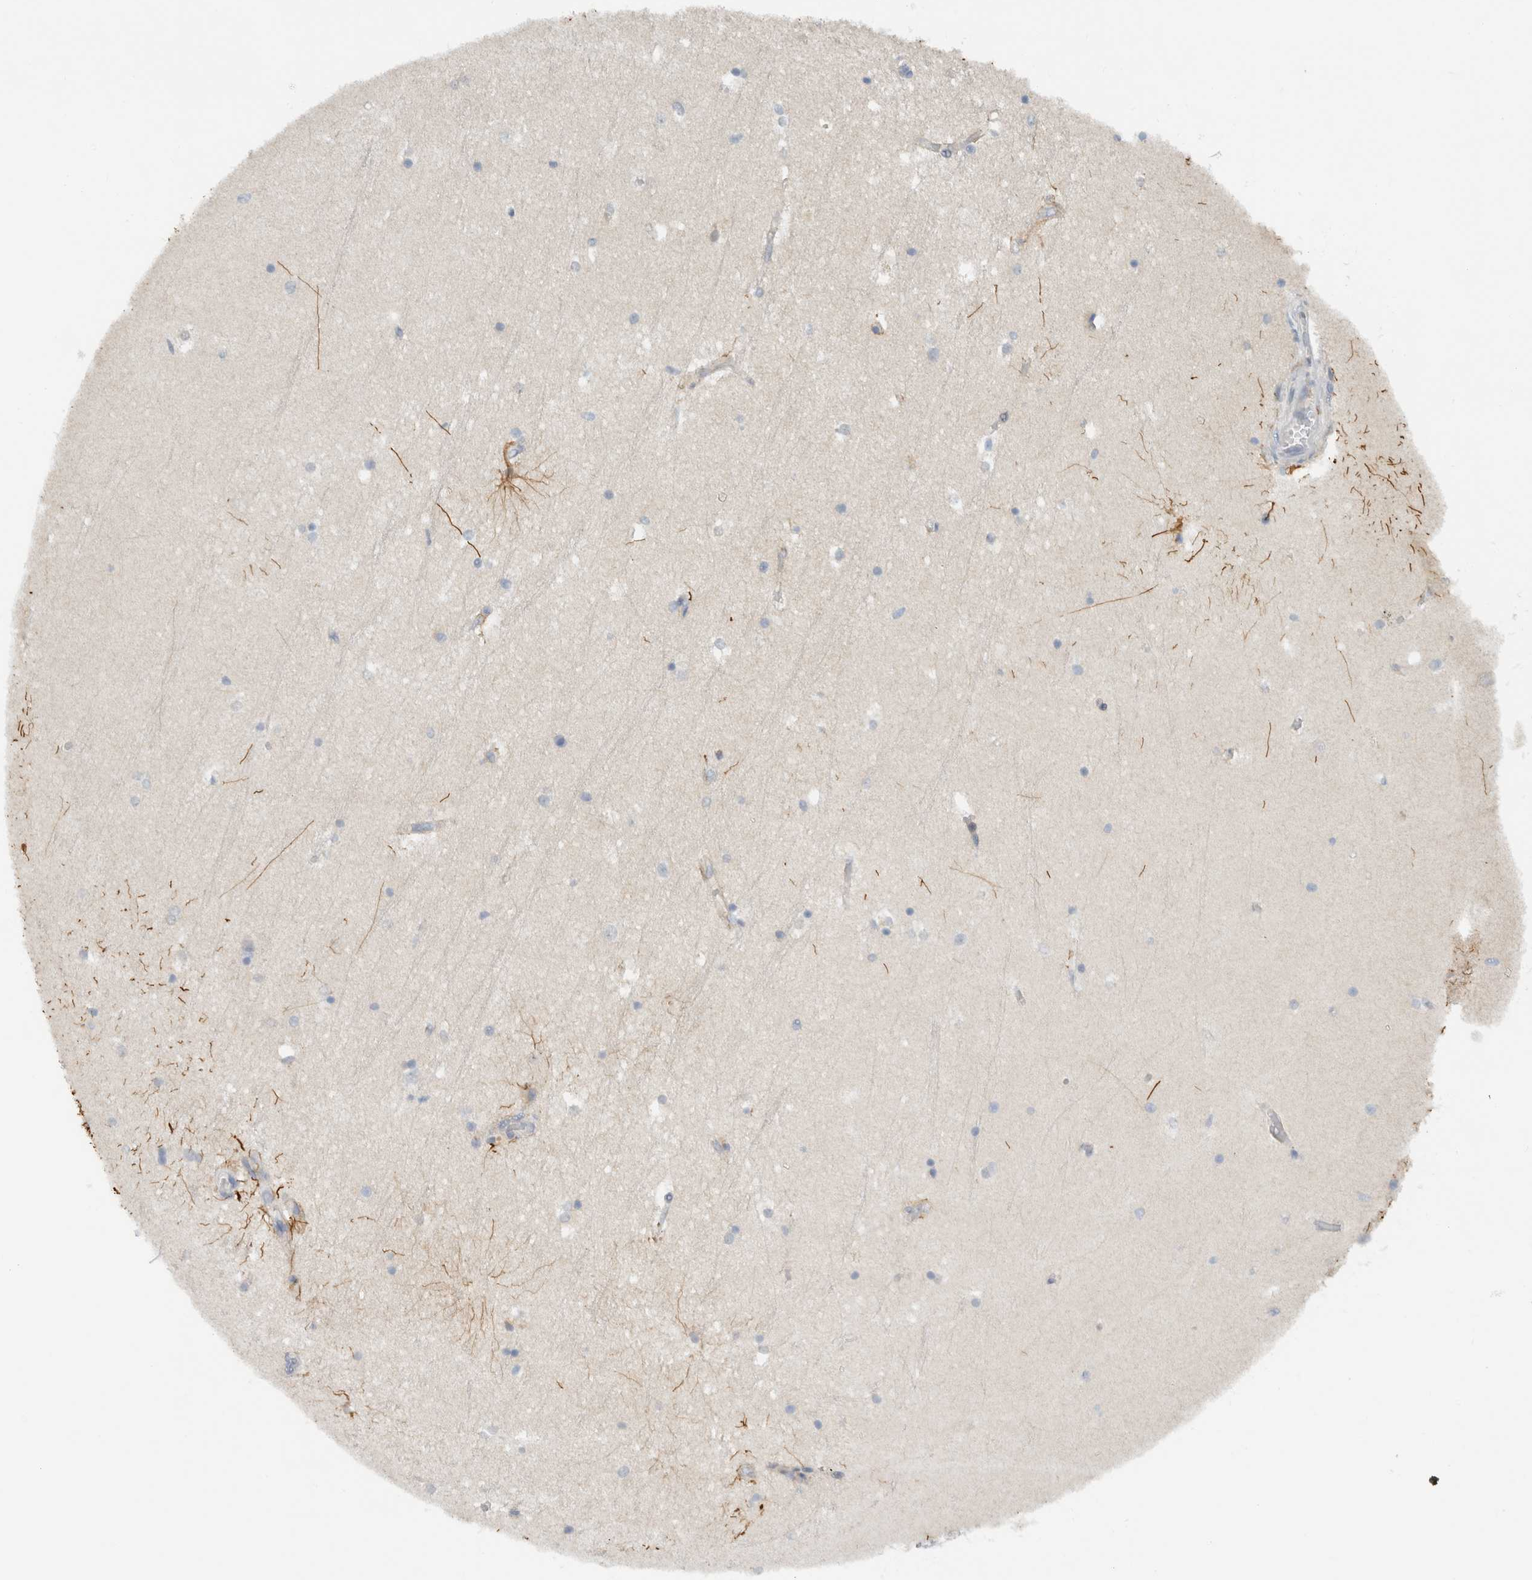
{"staining": {"intensity": "negative", "quantity": "none", "location": "none"}, "tissue": "hippocampus", "cell_type": "Glial cells", "image_type": "normal", "snomed": [{"axis": "morphology", "description": "Normal tissue, NOS"}, {"axis": "topography", "description": "Hippocampus"}], "caption": "Immunohistochemistry (IHC) micrograph of normal human hippocampus stained for a protein (brown), which exhibits no staining in glial cells.", "gene": "ERCC6L2", "patient": {"sex": "male", "age": 45}}